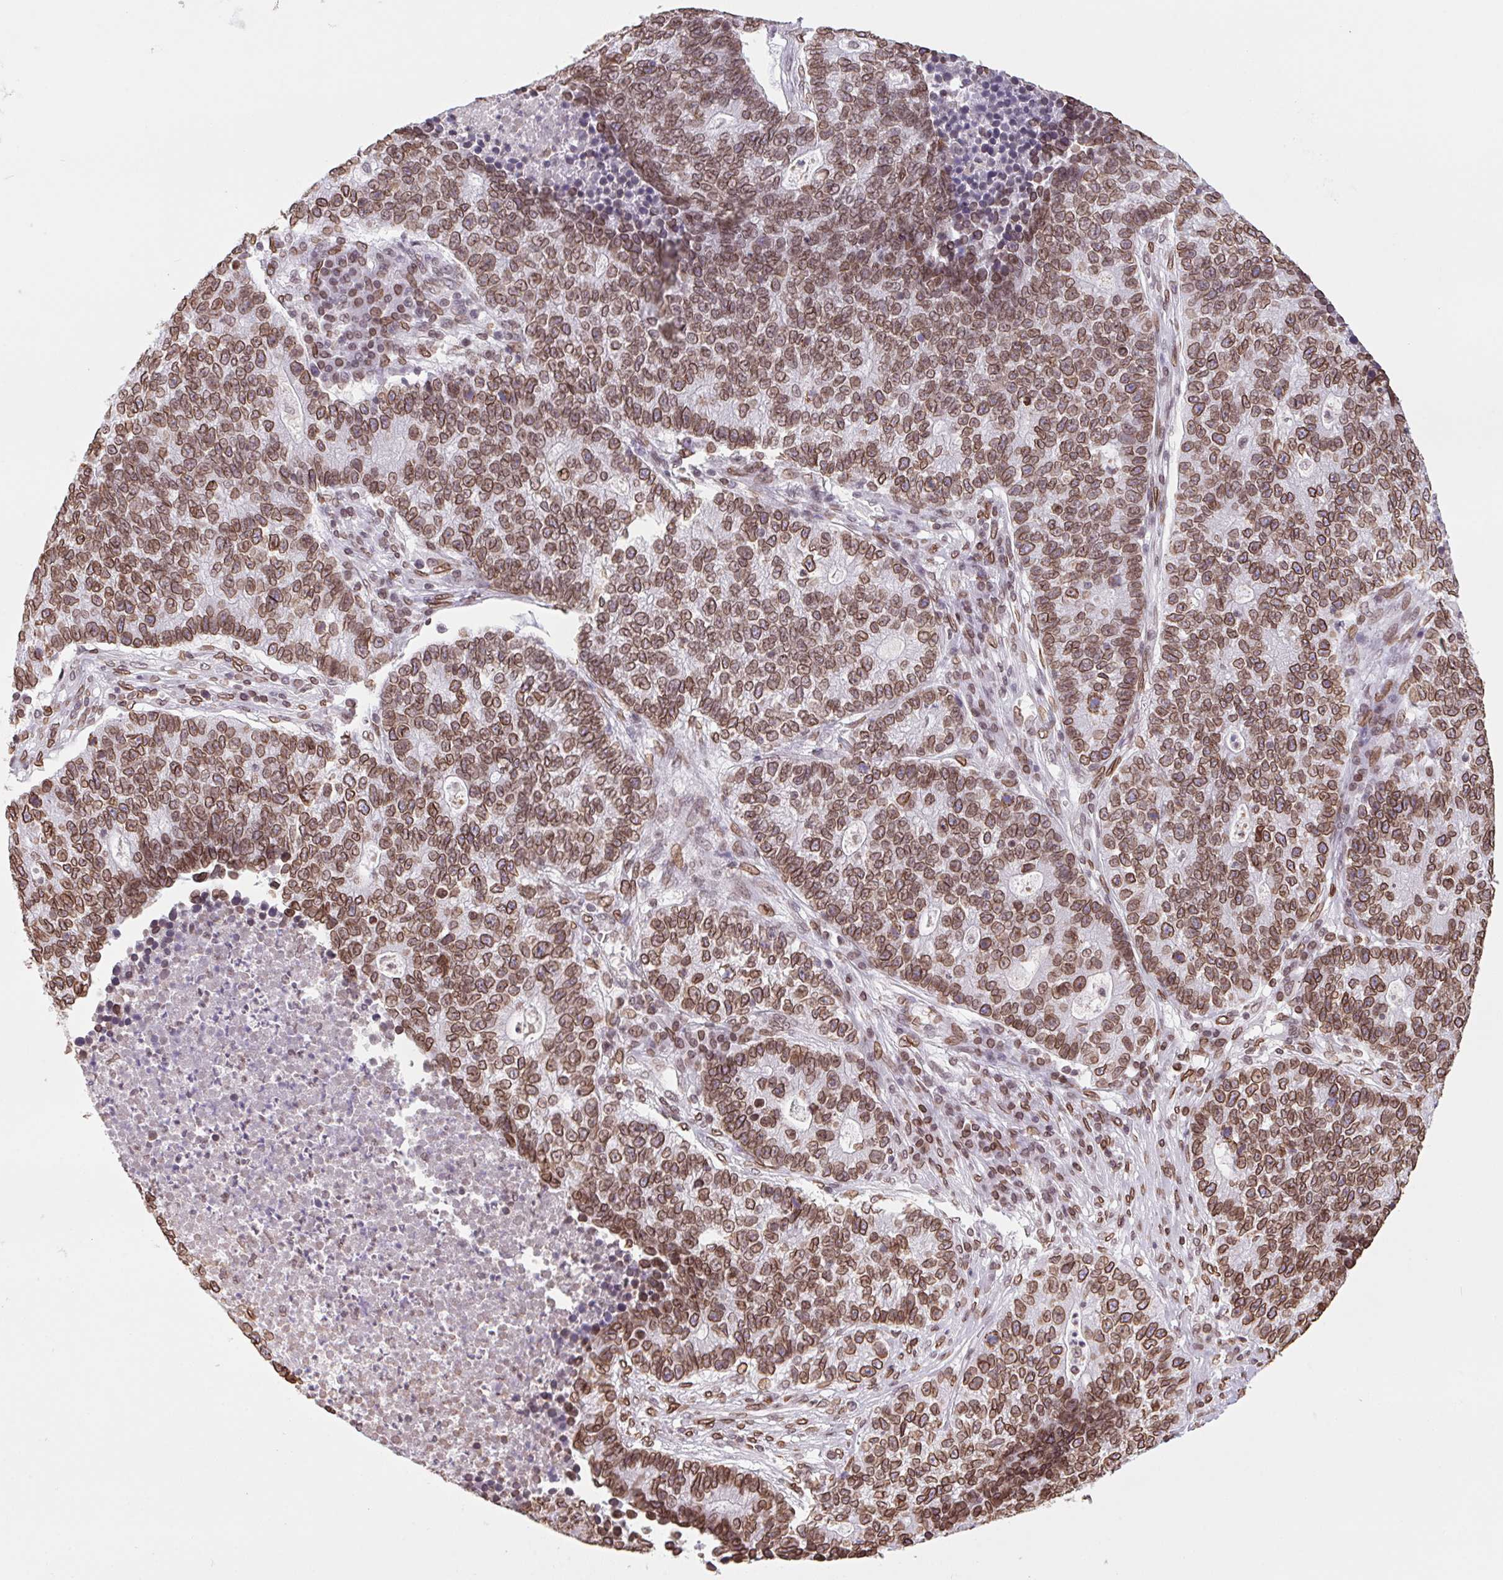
{"staining": {"intensity": "moderate", "quantity": ">75%", "location": "cytoplasmic/membranous,nuclear"}, "tissue": "lung cancer", "cell_type": "Tumor cells", "image_type": "cancer", "snomed": [{"axis": "morphology", "description": "Adenocarcinoma, NOS"}, {"axis": "topography", "description": "Lung"}], "caption": "This photomicrograph shows immunohistochemistry staining of lung cancer (adenocarcinoma), with medium moderate cytoplasmic/membranous and nuclear positivity in about >75% of tumor cells.", "gene": "LMNB2", "patient": {"sex": "male", "age": 57}}